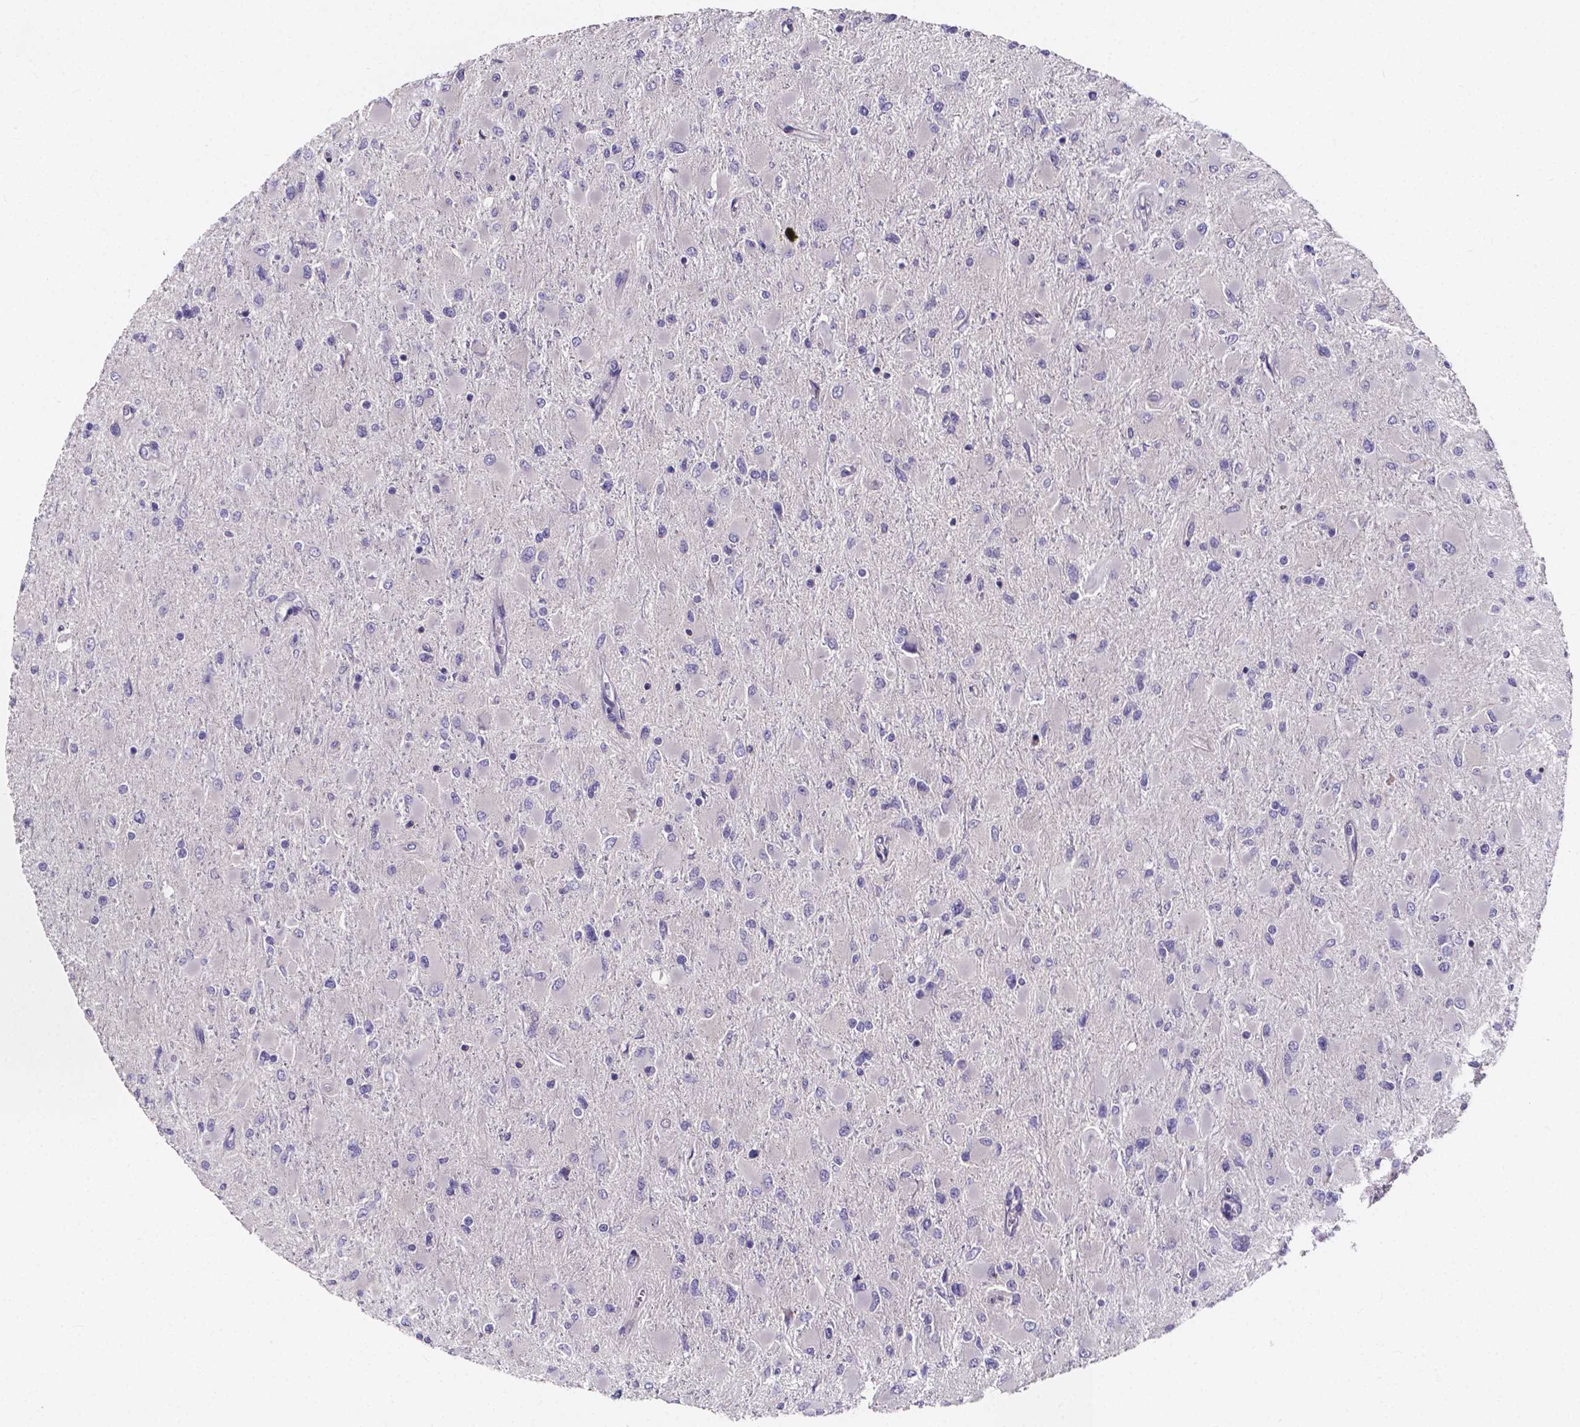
{"staining": {"intensity": "negative", "quantity": "none", "location": "none"}, "tissue": "glioma", "cell_type": "Tumor cells", "image_type": "cancer", "snomed": [{"axis": "morphology", "description": "Glioma, malignant, High grade"}, {"axis": "topography", "description": "Cerebral cortex"}], "caption": "Photomicrograph shows no significant protein positivity in tumor cells of high-grade glioma (malignant).", "gene": "SPOCD1", "patient": {"sex": "female", "age": 36}}